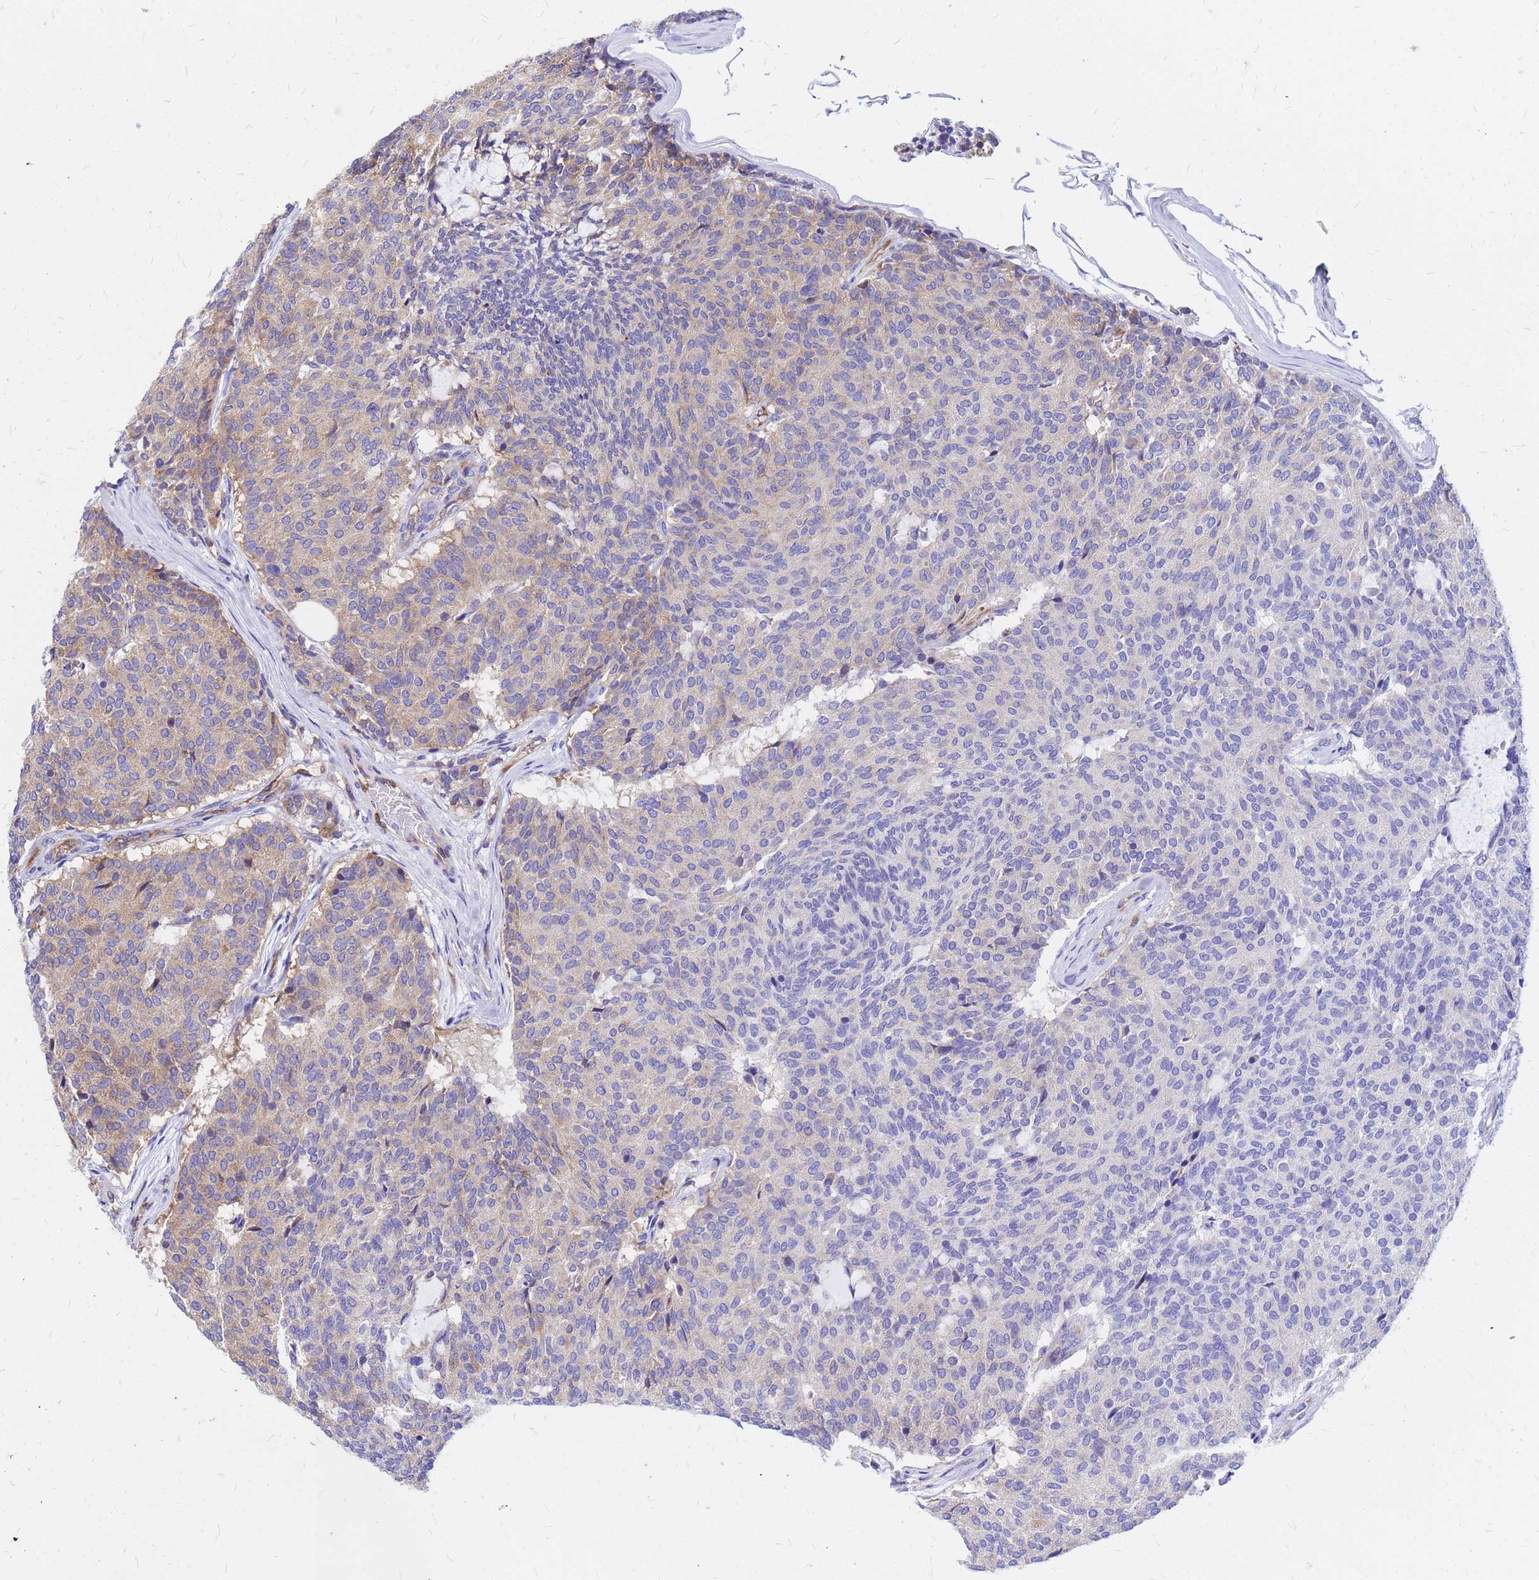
{"staining": {"intensity": "weak", "quantity": "<25%", "location": "cytoplasmic/membranous"}, "tissue": "carcinoid", "cell_type": "Tumor cells", "image_type": "cancer", "snomed": [{"axis": "morphology", "description": "Carcinoid, malignant, NOS"}, {"axis": "topography", "description": "Pancreas"}], "caption": "High magnification brightfield microscopy of malignant carcinoid stained with DAB (brown) and counterstained with hematoxylin (blue): tumor cells show no significant positivity.", "gene": "NOSTRIN", "patient": {"sex": "female", "age": 54}}